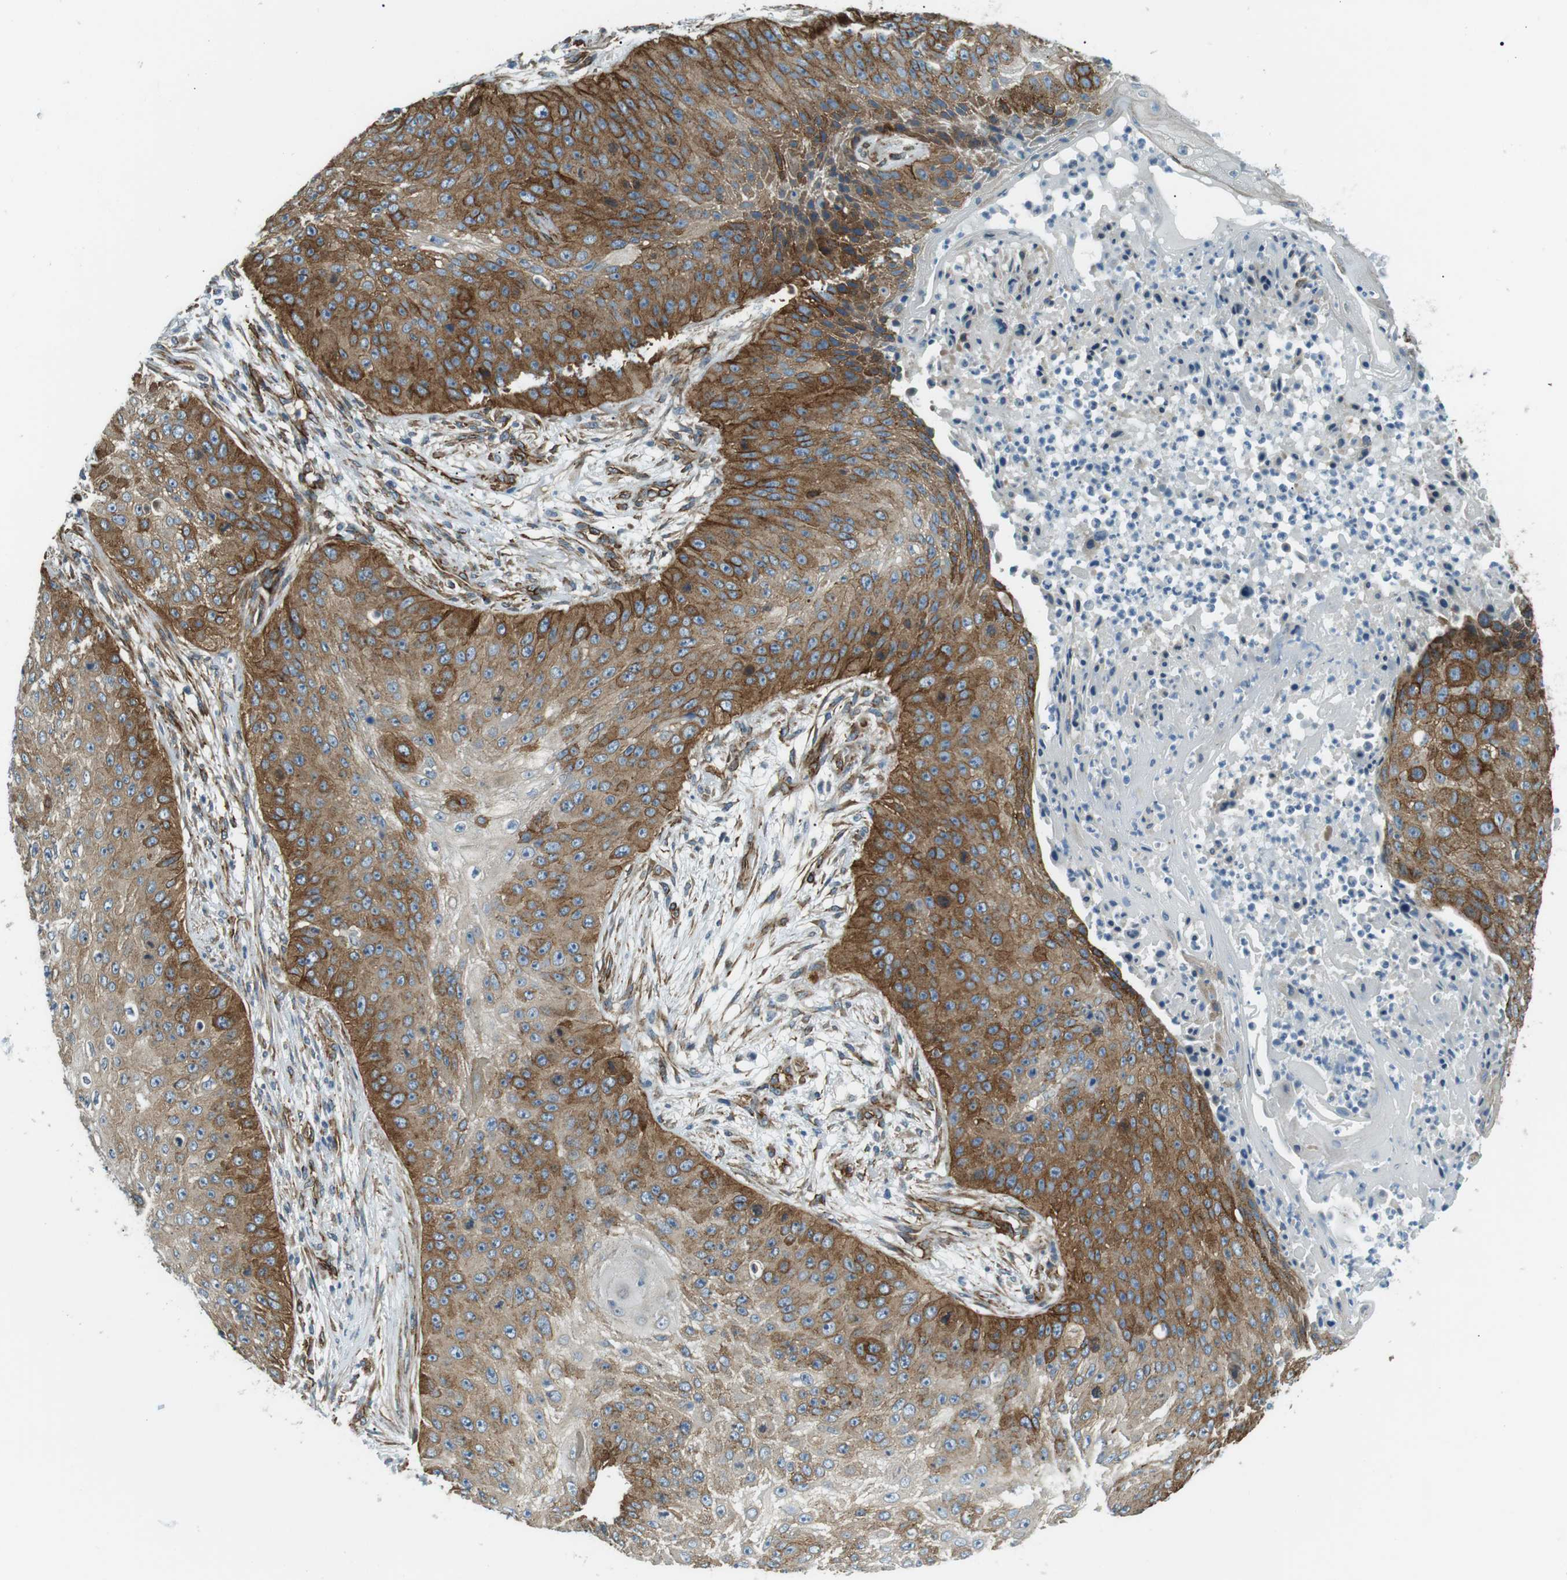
{"staining": {"intensity": "moderate", "quantity": ">75%", "location": "cytoplasmic/membranous"}, "tissue": "skin cancer", "cell_type": "Tumor cells", "image_type": "cancer", "snomed": [{"axis": "morphology", "description": "Squamous cell carcinoma, NOS"}, {"axis": "topography", "description": "Skin"}], "caption": "A brown stain labels moderate cytoplasmic/membranous expression of a protein in skin squamous cell carcinoma tumor cells.", "gene": "ODR4", "patient": {"sex": "female", "age": 80}}